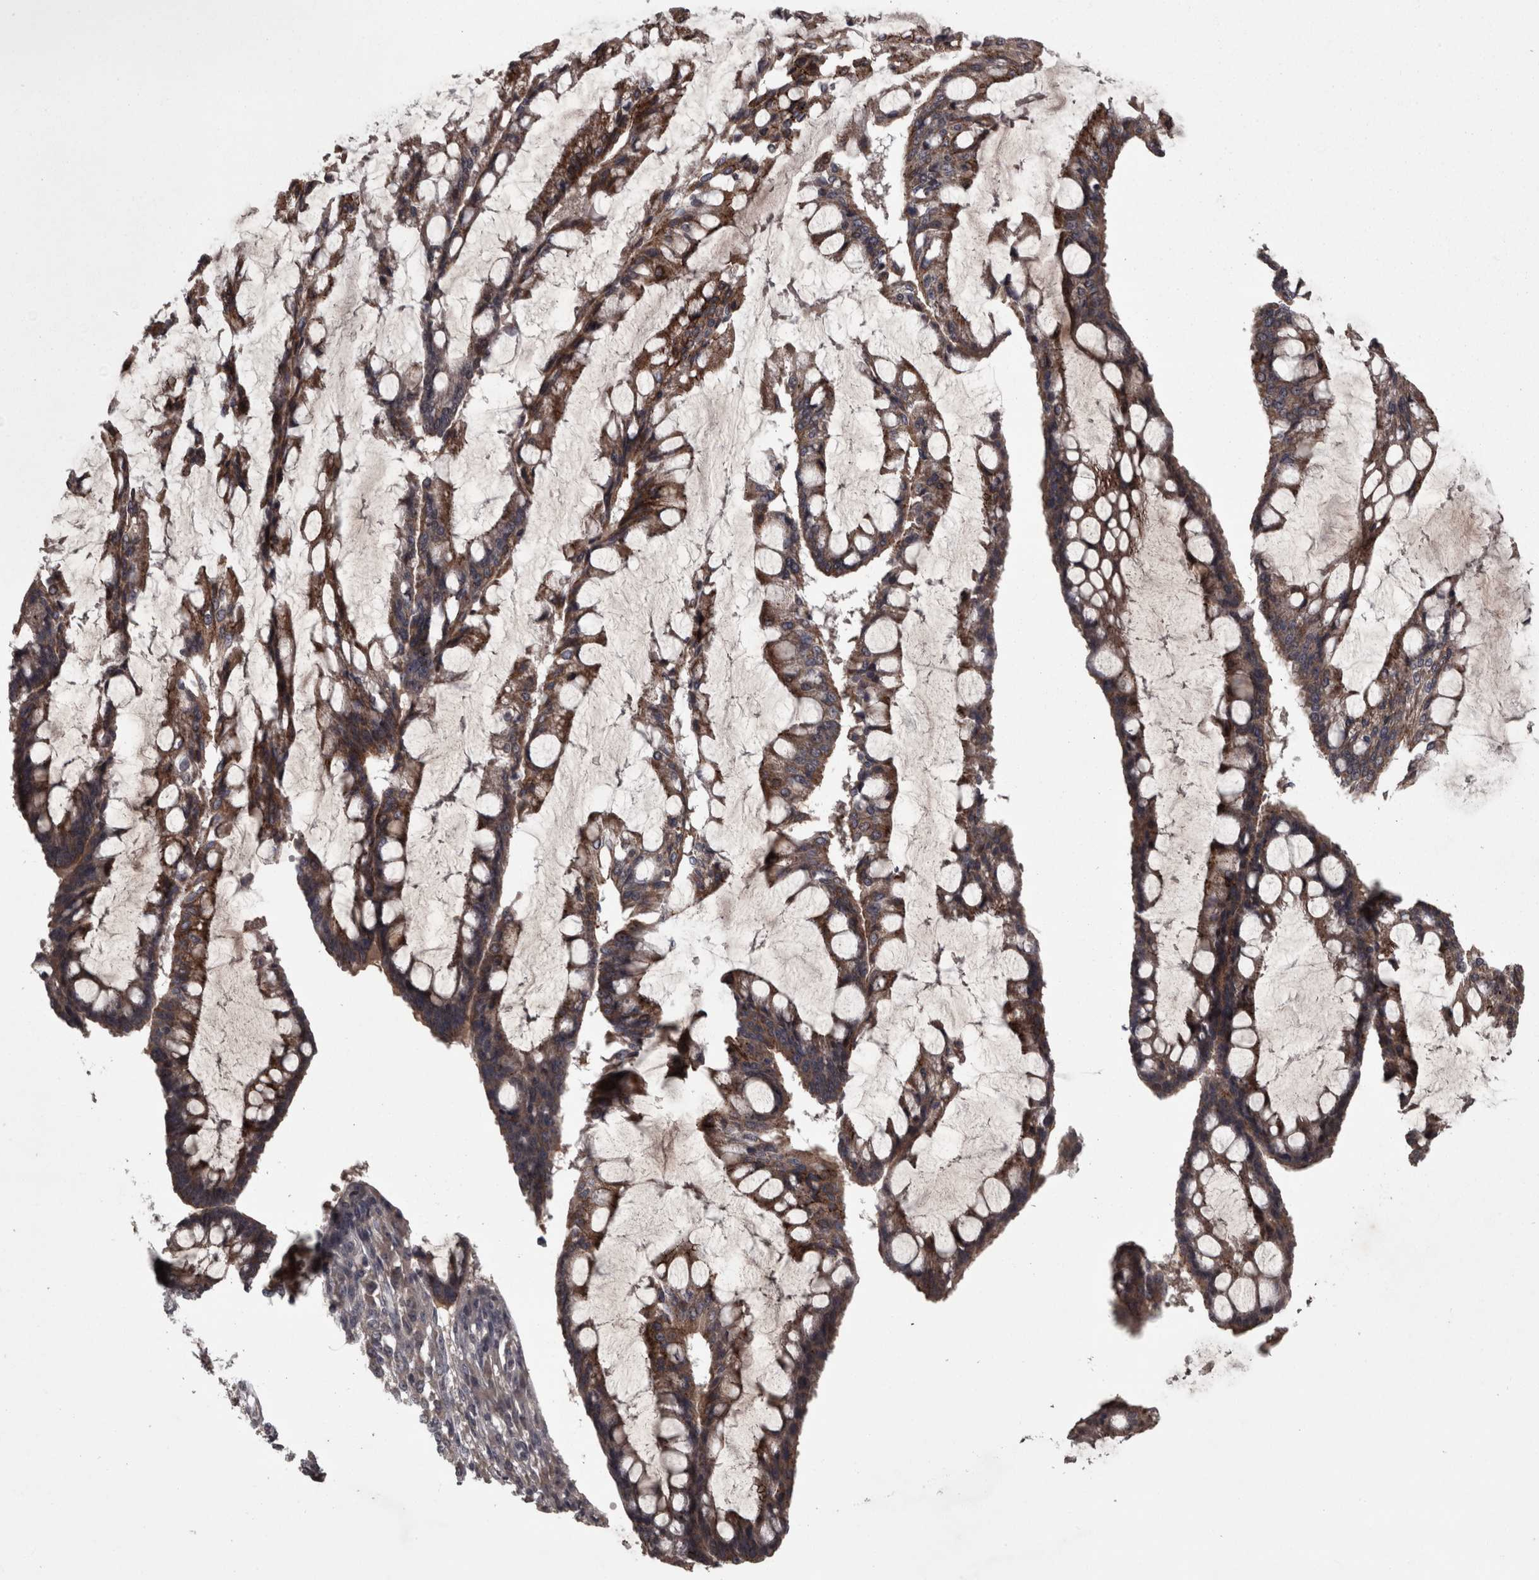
{"staining": {"intensity": "moderate", "quantity": ">75%", "location": "cytoplasmic/membranous"}, "tissue": "ovarian cancer", "cell_type": "Tumor cells", "image_type": "cancer", "snomed": [{"axis": "morphology", "description": "Cystadenocarcinoma, mucinous, NOS"}, {"axis": "topography", "description": "Ovary"}], "caption": "Protein expression by immunohistochemistry reveals moderate cytoplasmic/membranous staining in approximately >75% of tumor cells in ovarian mucinous cystadenocarcinoma.", "gene": "PCDH17", "patient": {"sex": "female", "age": 73}}